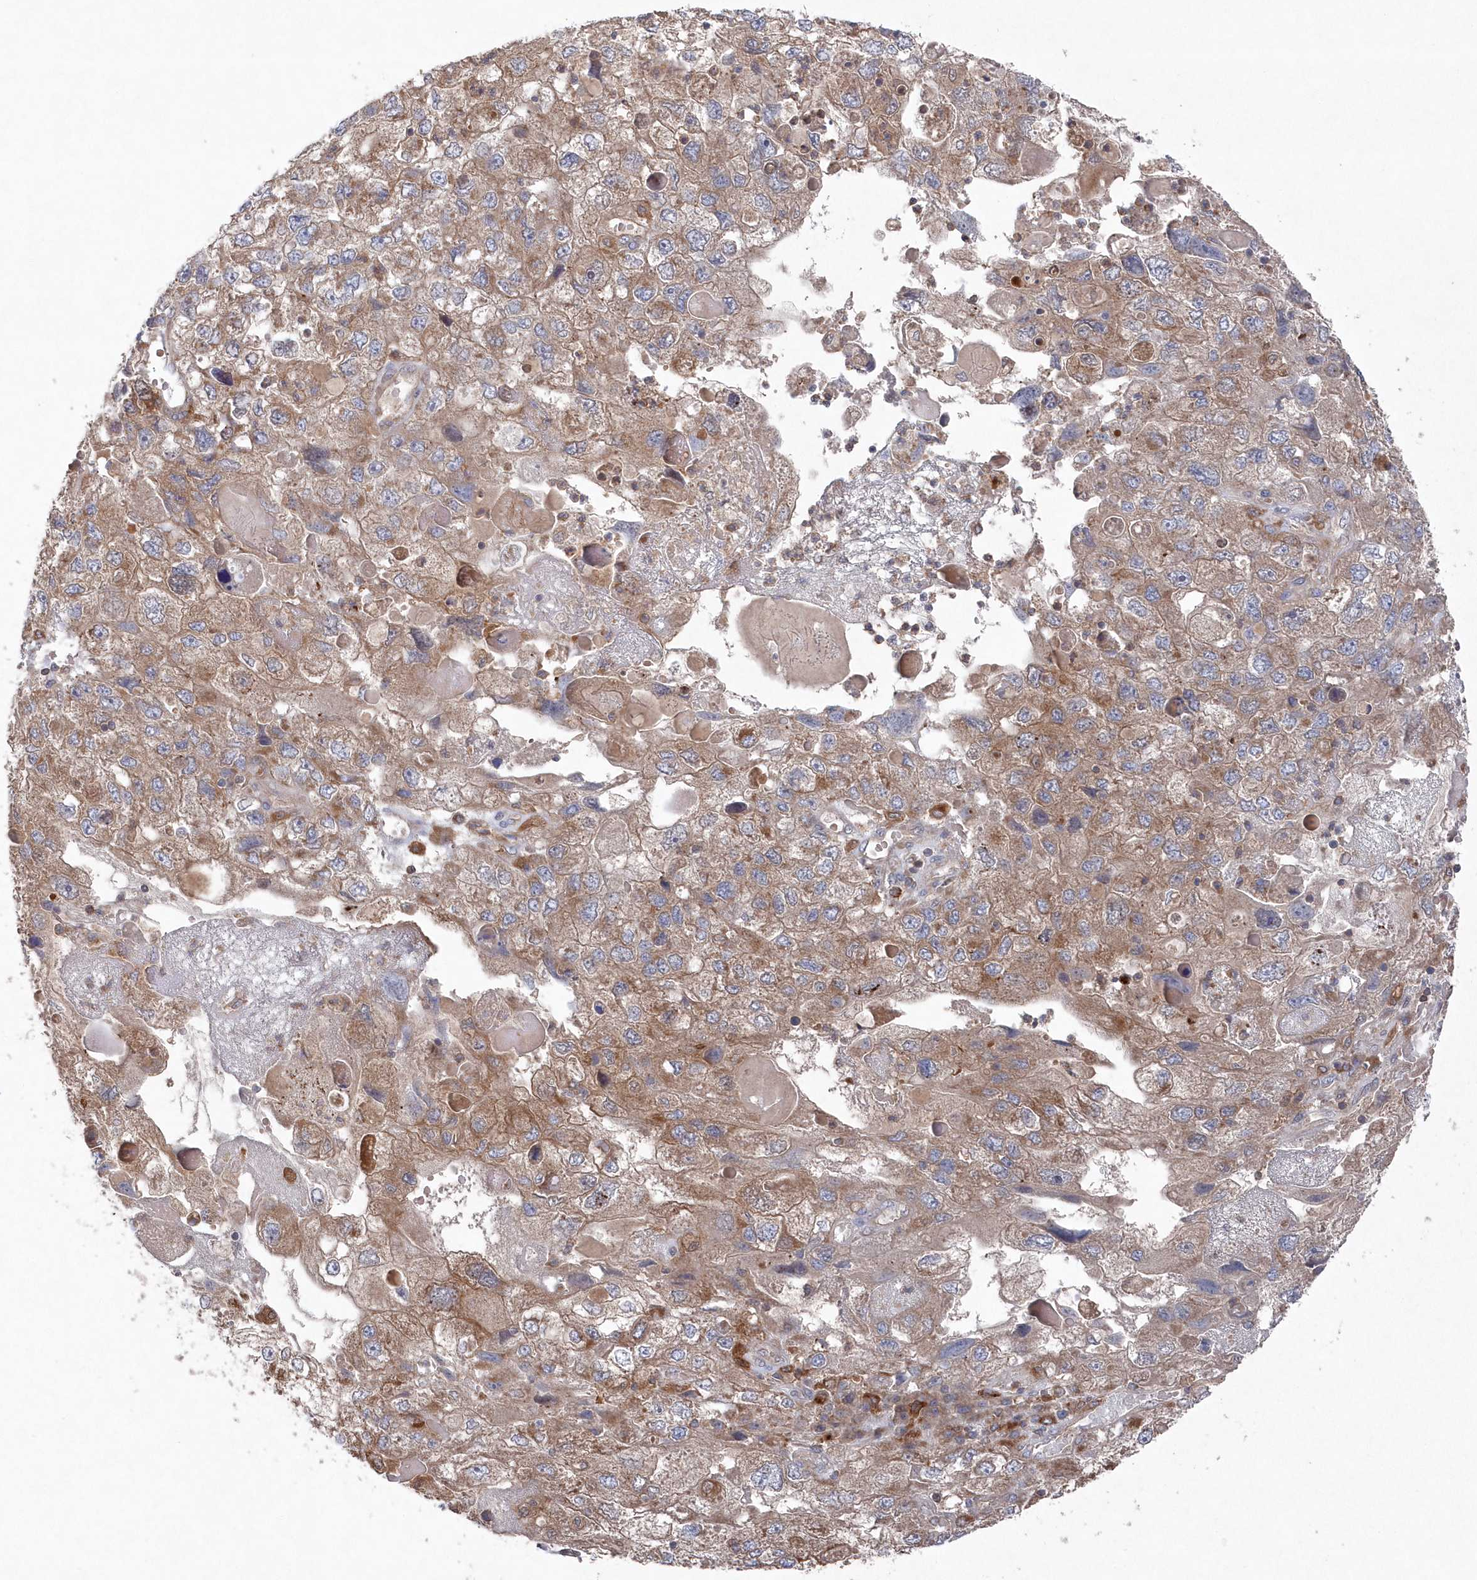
{"staining": {"intensity": "moderate", "quantity": ">75%", "location": "cytoplasmic/membranous"}, "tissue": "endometrial cancer", "cell_type": "Tumor cells", "image_type": "cancer", "snomed": [{"axis": "morphology", "description": "Adenocarcinoma, NOS"}, {"axis": "topography", "description": "Endometrium"}], "caption": "Tumor cells display medium levels of moderate cytoplasmic/membranous positivity in about >75% of cells in endometrial adenocarcinoma.", "gene": "ASNSD1", "patient": {"sex": "female", "age": 49}}